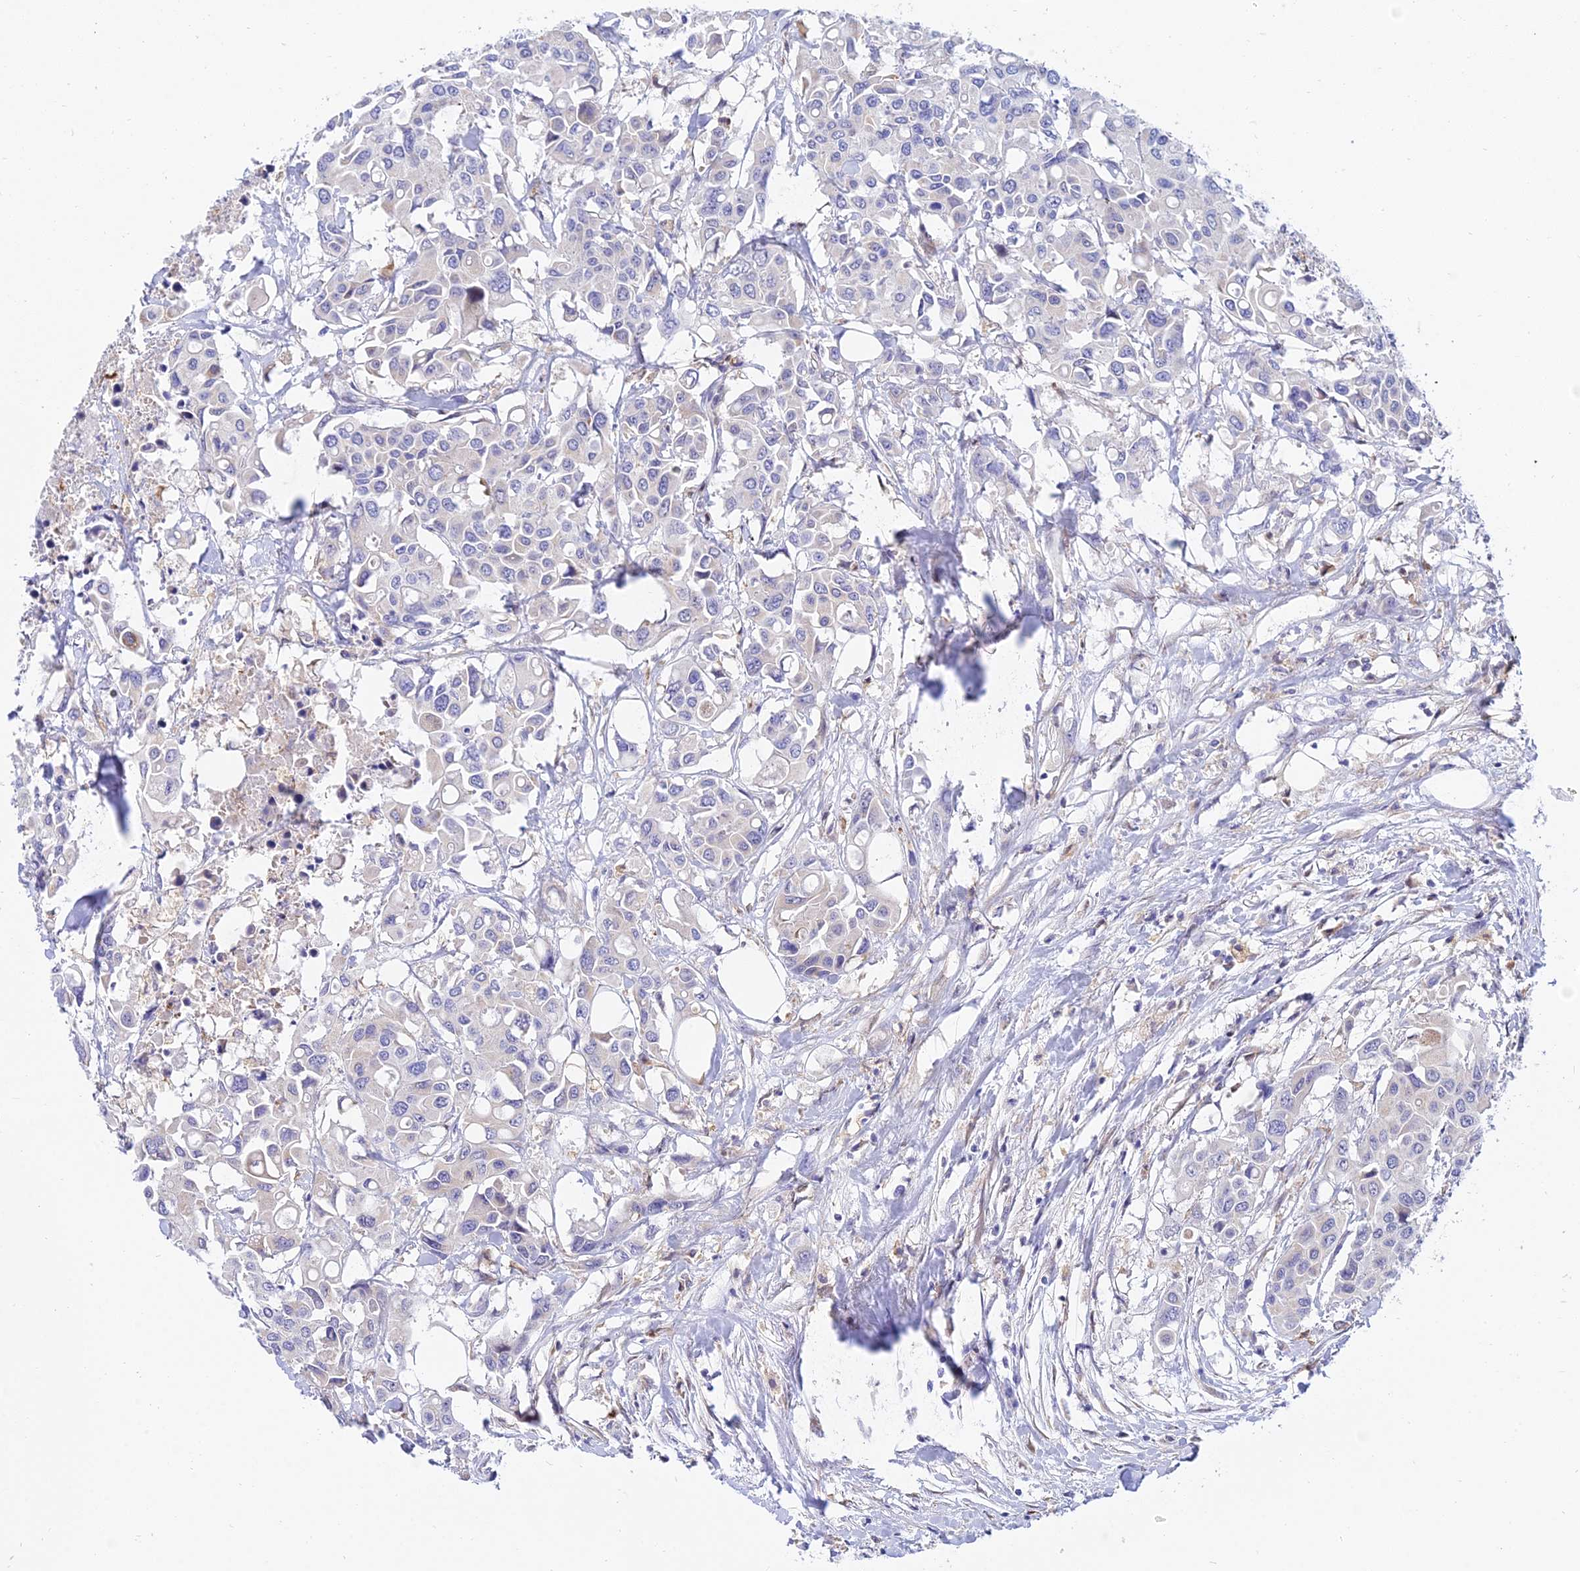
{"staining": {"intensity": "negative", "quantity": "none", "location": "none"}, "tissue": "colorectal cancer", "cell_type": "Tumor cells", "image_type": "cancer", "snomed": [{"axis": "morphology", "description": "Adenocarcinoma, NOS"}, {"axis": "topography", "description": "Colon"}], "caption": "Tumor cells are negative for protein expression in human colorectal cancer (adenocarcinoma).", "gene": "ARL8B", "patient": {"sex": "male", "age": 77}}